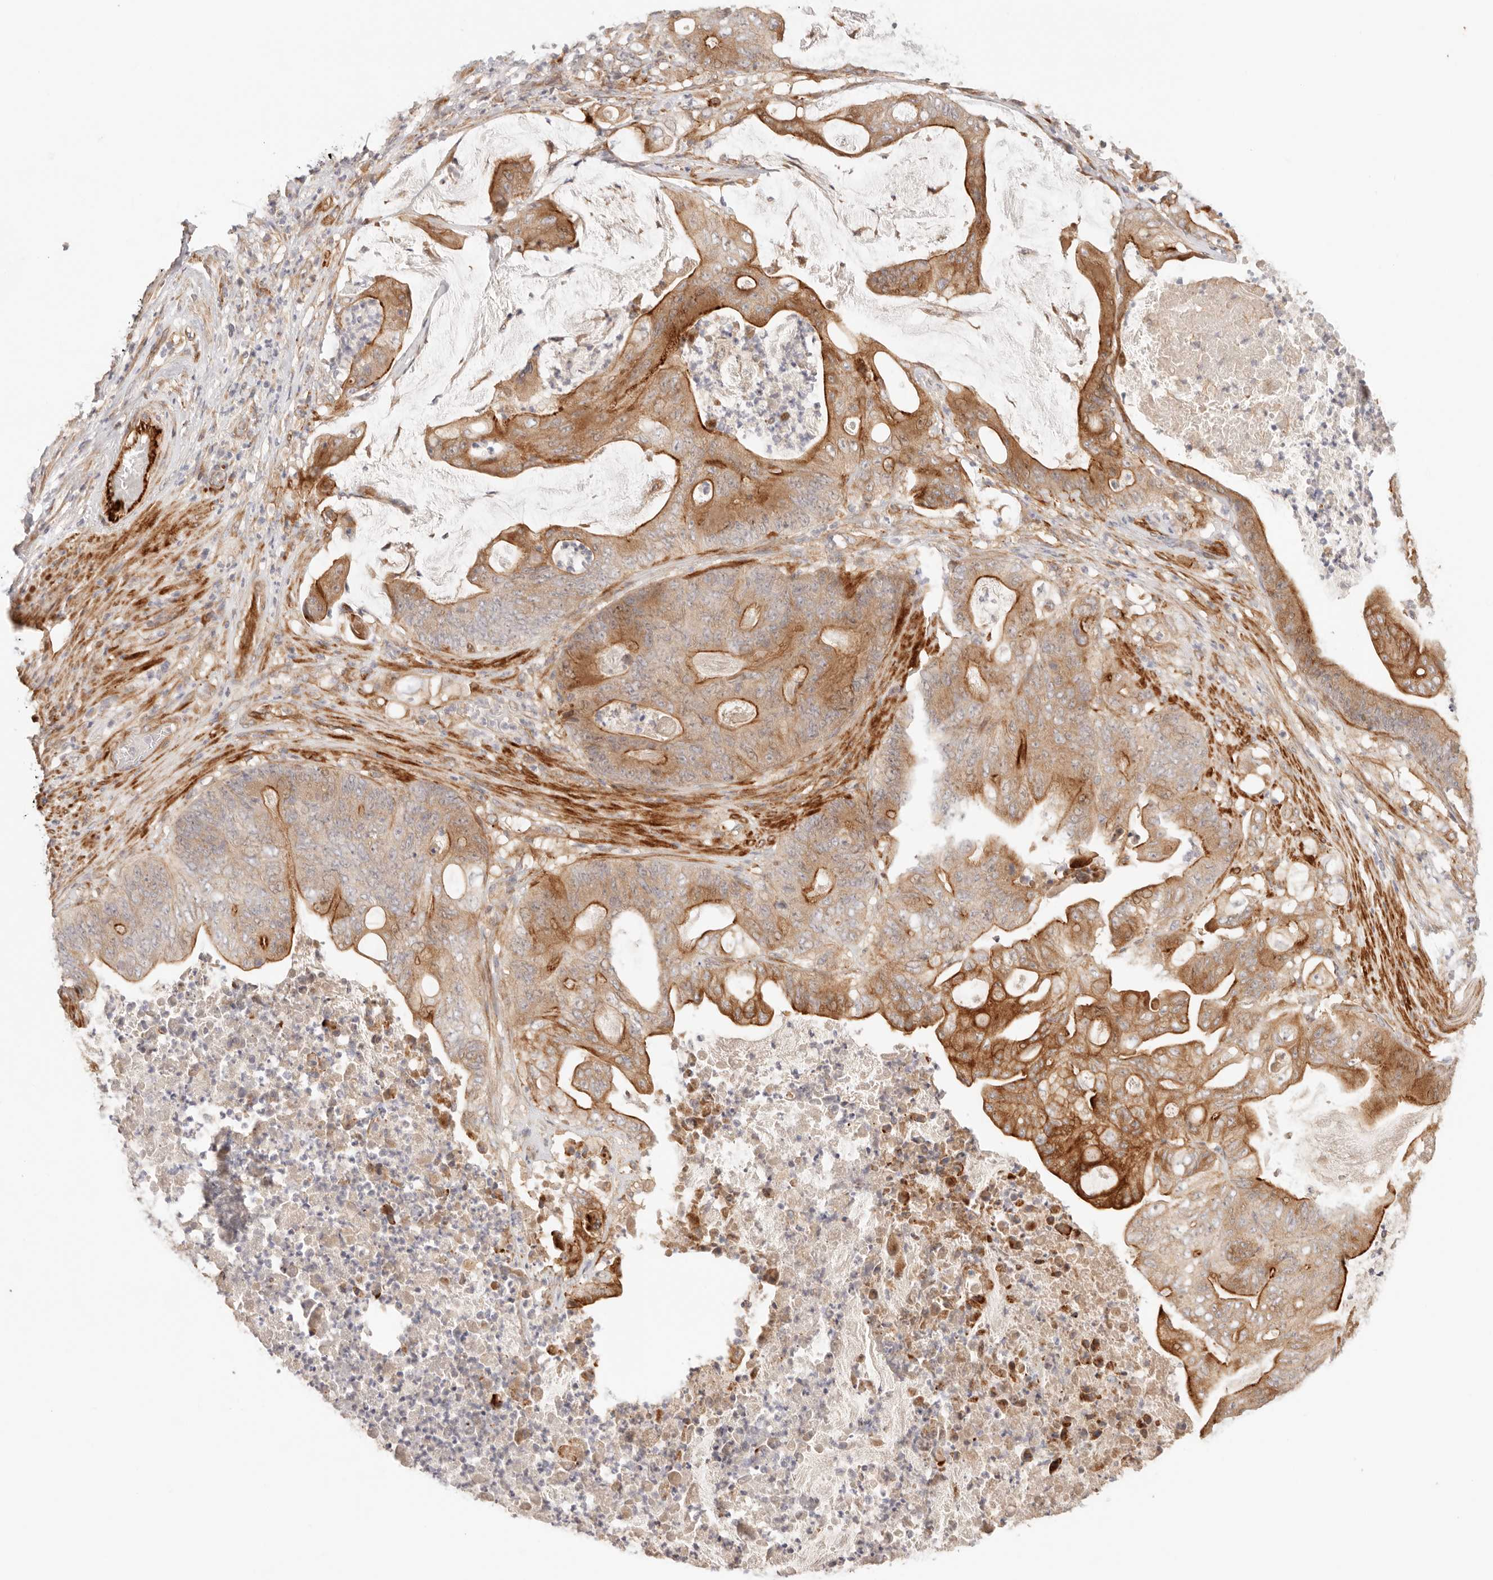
{"staining": {"intensity": "strong", "quantity": "<25%", "location": "cytoplasmic/membranous"}, "tissue": "stomach cancer", "cell_type": "Tumor cells", "image_type": "cancer", "snomed": [{"axis": "morphology", "description": "Adenocarcinoma, NOS"}, {"axis": "topography", "description": "Stomach"}], "caption": "IHC photomicrograph of neoplastic tissue: human stomach cancer stained using immunohistochemistry displays medium levels of strong protein expression localized specifically in the cytoplasmic/membranous of tumor cells, appearing as a cytoplasmic/membranous brown color.", "gene": "IL1R2", "patient": {"sex": "female", "age": 73}}